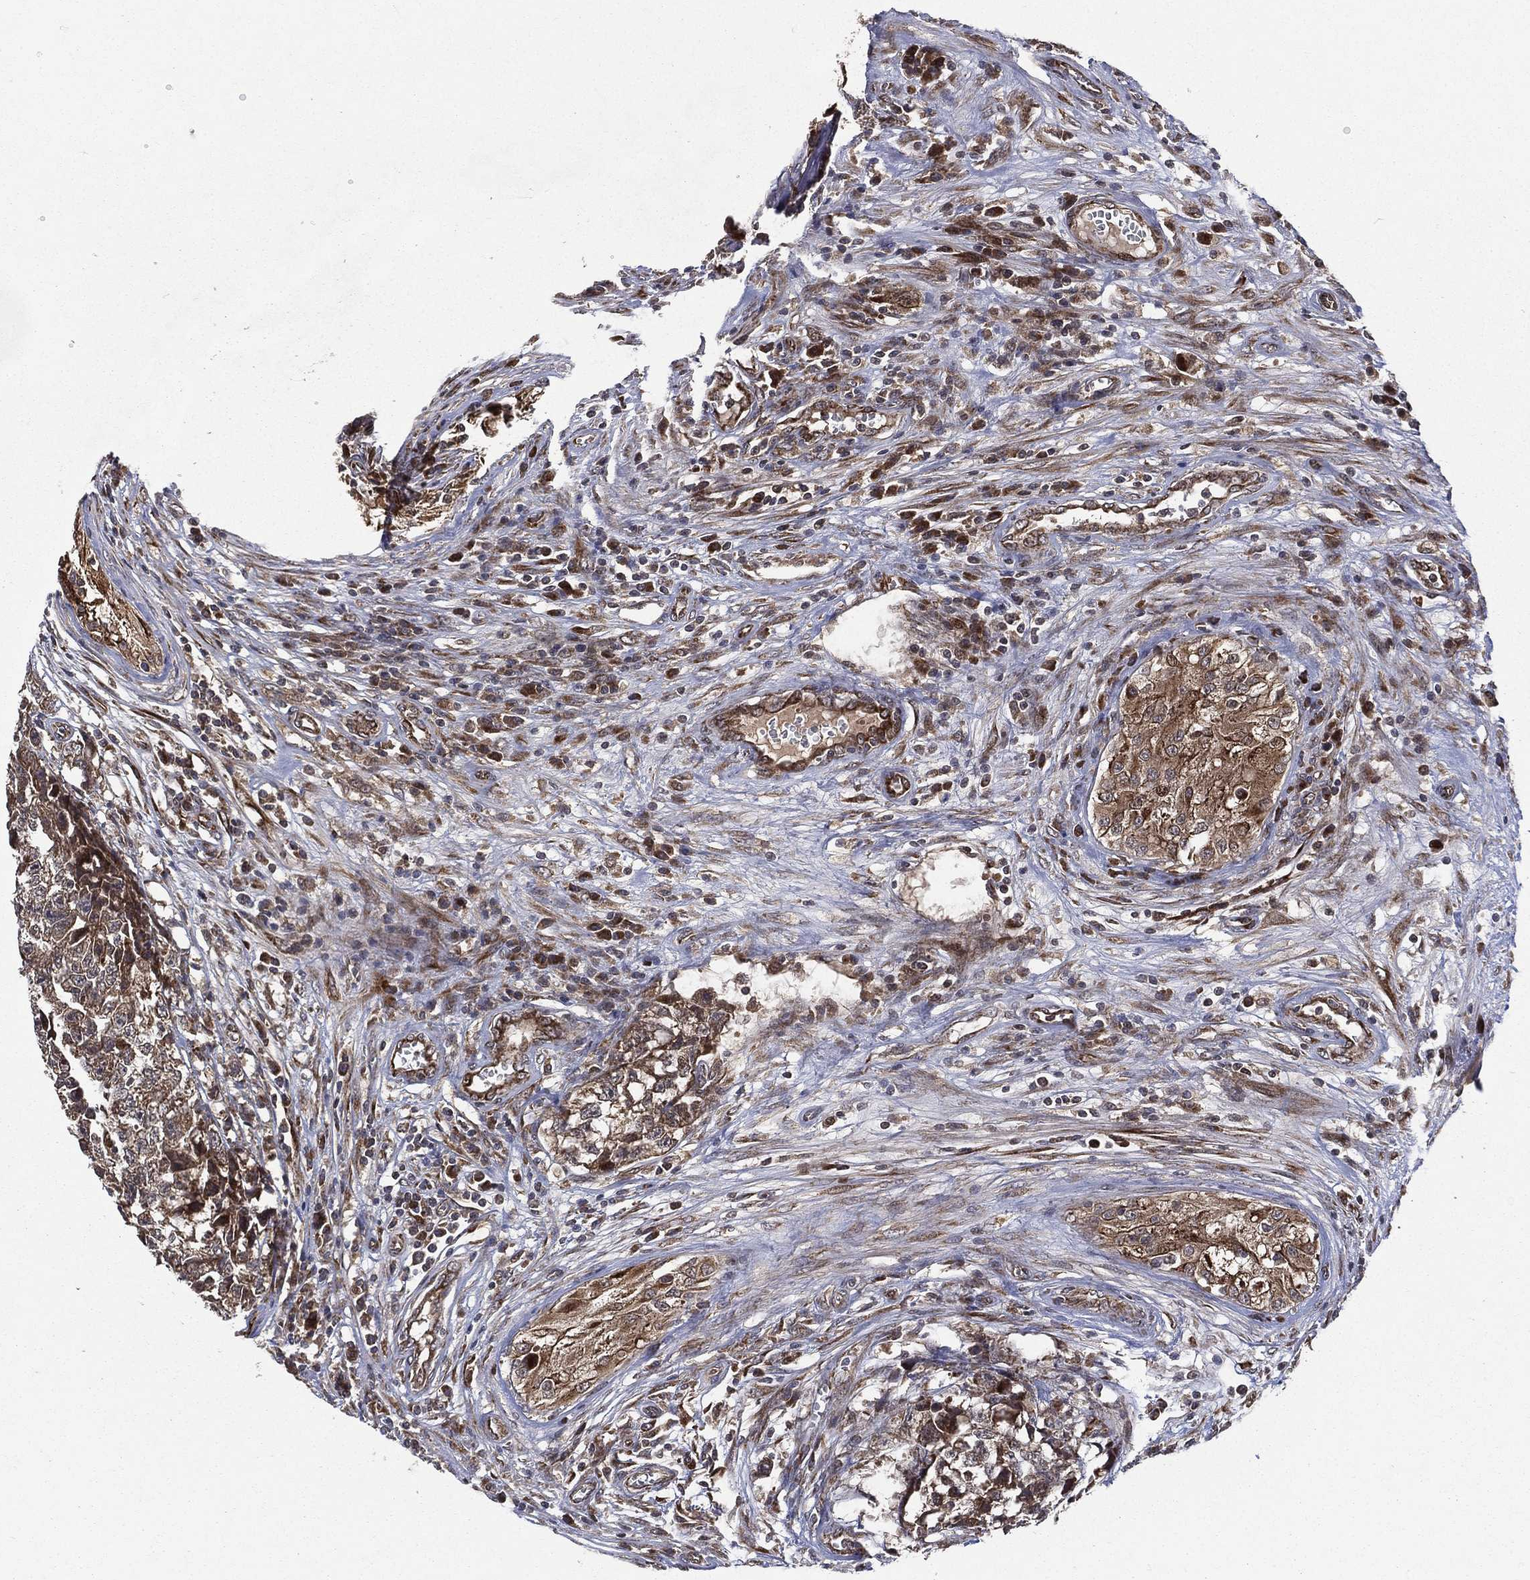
{"staining": {"intensity": "moderate", "quantity": ">75%", "location": "cytoplasmic/membranous"}, "tissue": "testis cancer", "cell_type": "Tumor cells", "image_type": "cancer", "snomed": [{"axis": "morphology", "description": "Seminoma, NOS"}, {"axis": "morphology", "description": "Carcinoma, Embryonal, NOS"}, {"axis": "topography", "description": "Testis"}], "caption": "DAB immunohistochemical staining of human testis cancer (seminoma) demonstrates moderate cytoplasmic/membranous protein positivity in about >75% of tumor cells. Using DAB (brown) and hematoxylin (blue) stains, captured at high magnification using brightfield microscopy.", "gene": "RAB11FIP4", "patient": {"sex": "male", "age": 22}}